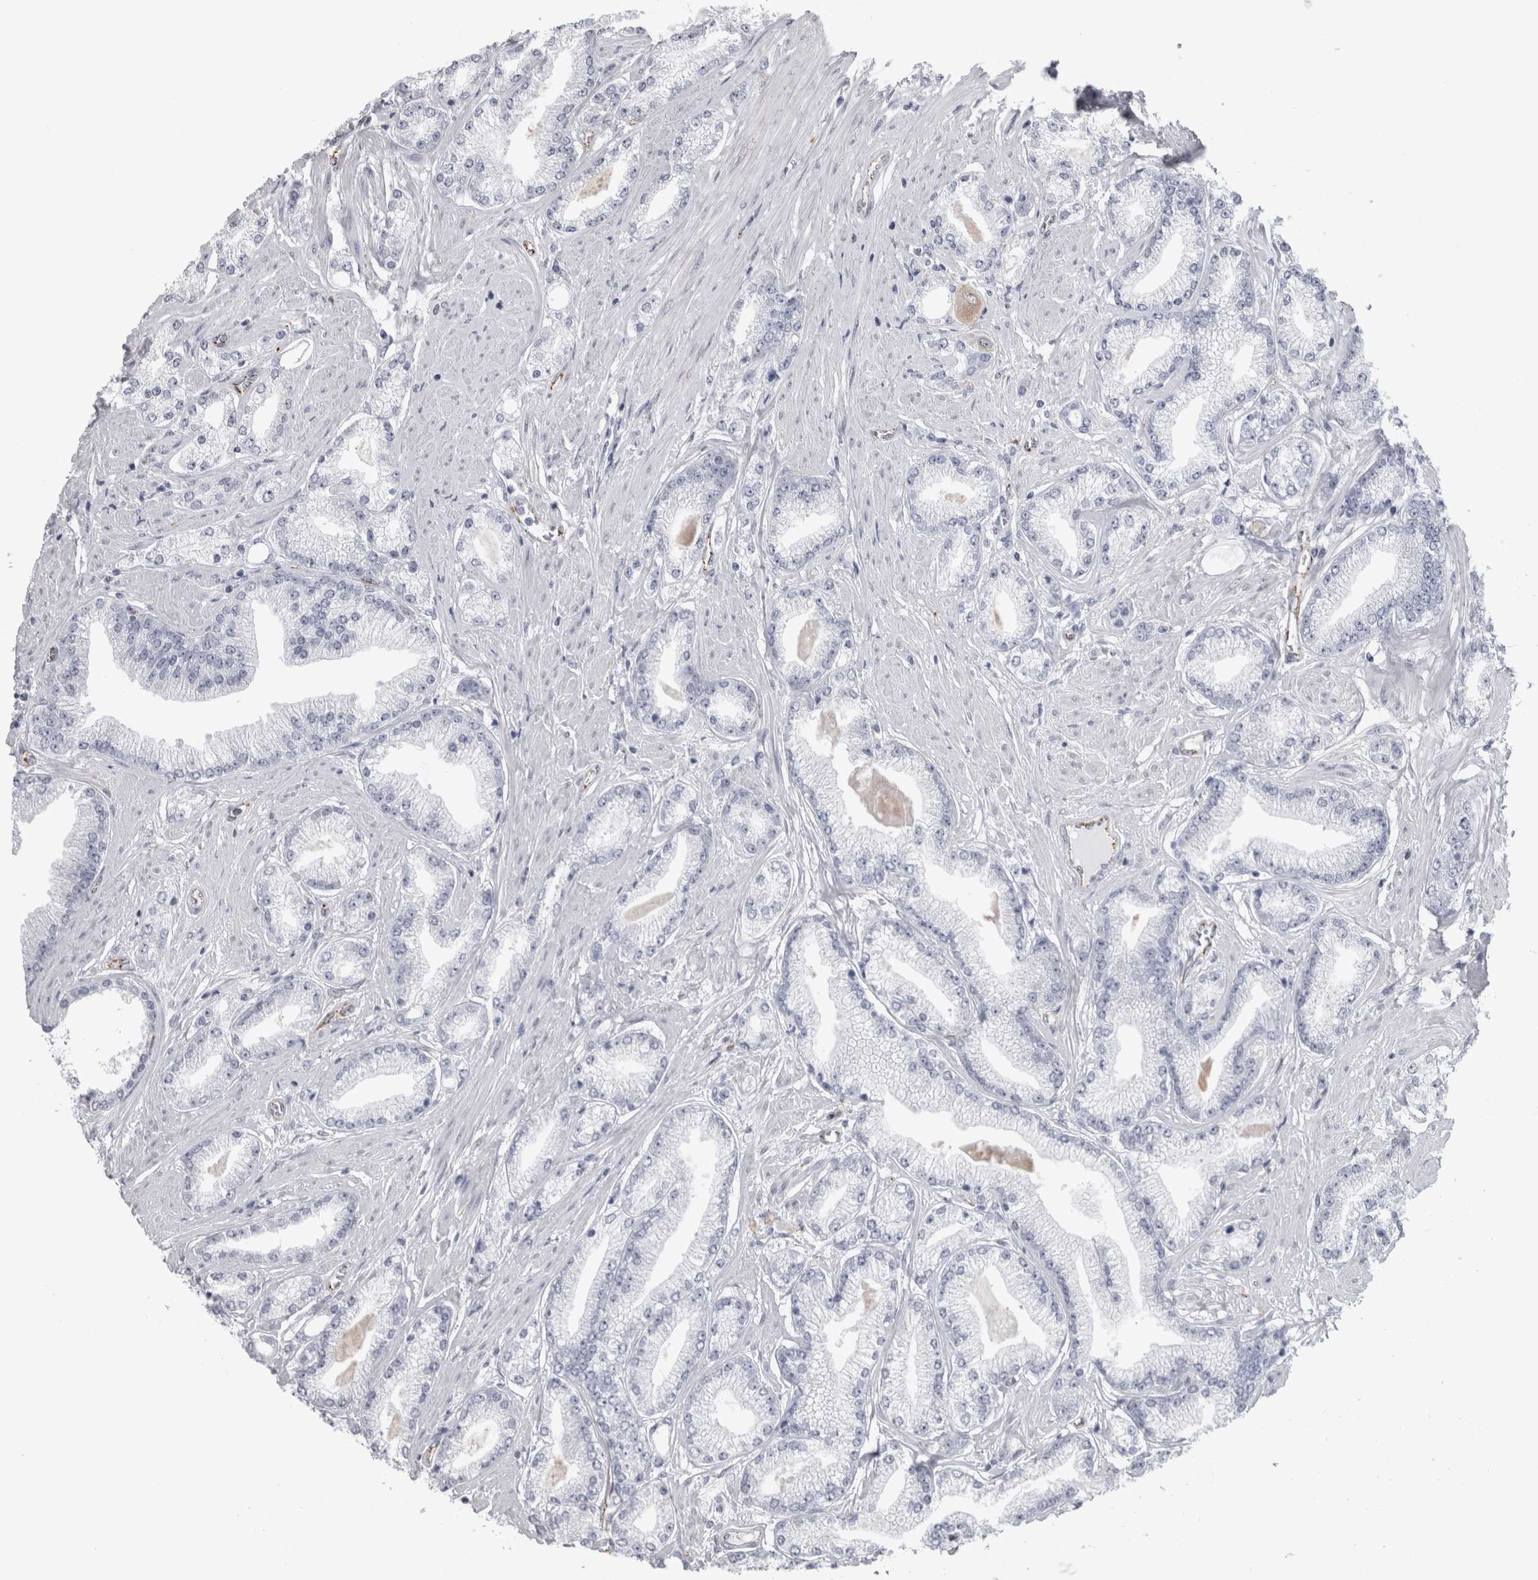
{"staining": {"intensity": "negative", "quantity": "none", "location": "none"}, "tissue": "prostate cancer", "cell_type": "Tumor cells", "image_type": "cancer", "snomed": [{"axis": "morphology", "description": "Adenocarcinoma, Low grade"}, {"axis": "topography", "description": "Prostate"}], "caption": "Immunohistochemical staining of human adenocarcinoma (low-grade) (prostate) shows no significant positivity in tumor cells. The staining was performed using DAB (3,3'-diaminobenzidine) to visualize the protein expression in brown, while the nuclei were stained in blue with hematoxylin (Magnification: 20x).", "gene": "ACOT7", "patient": {"sex": "male", "age": 62}}